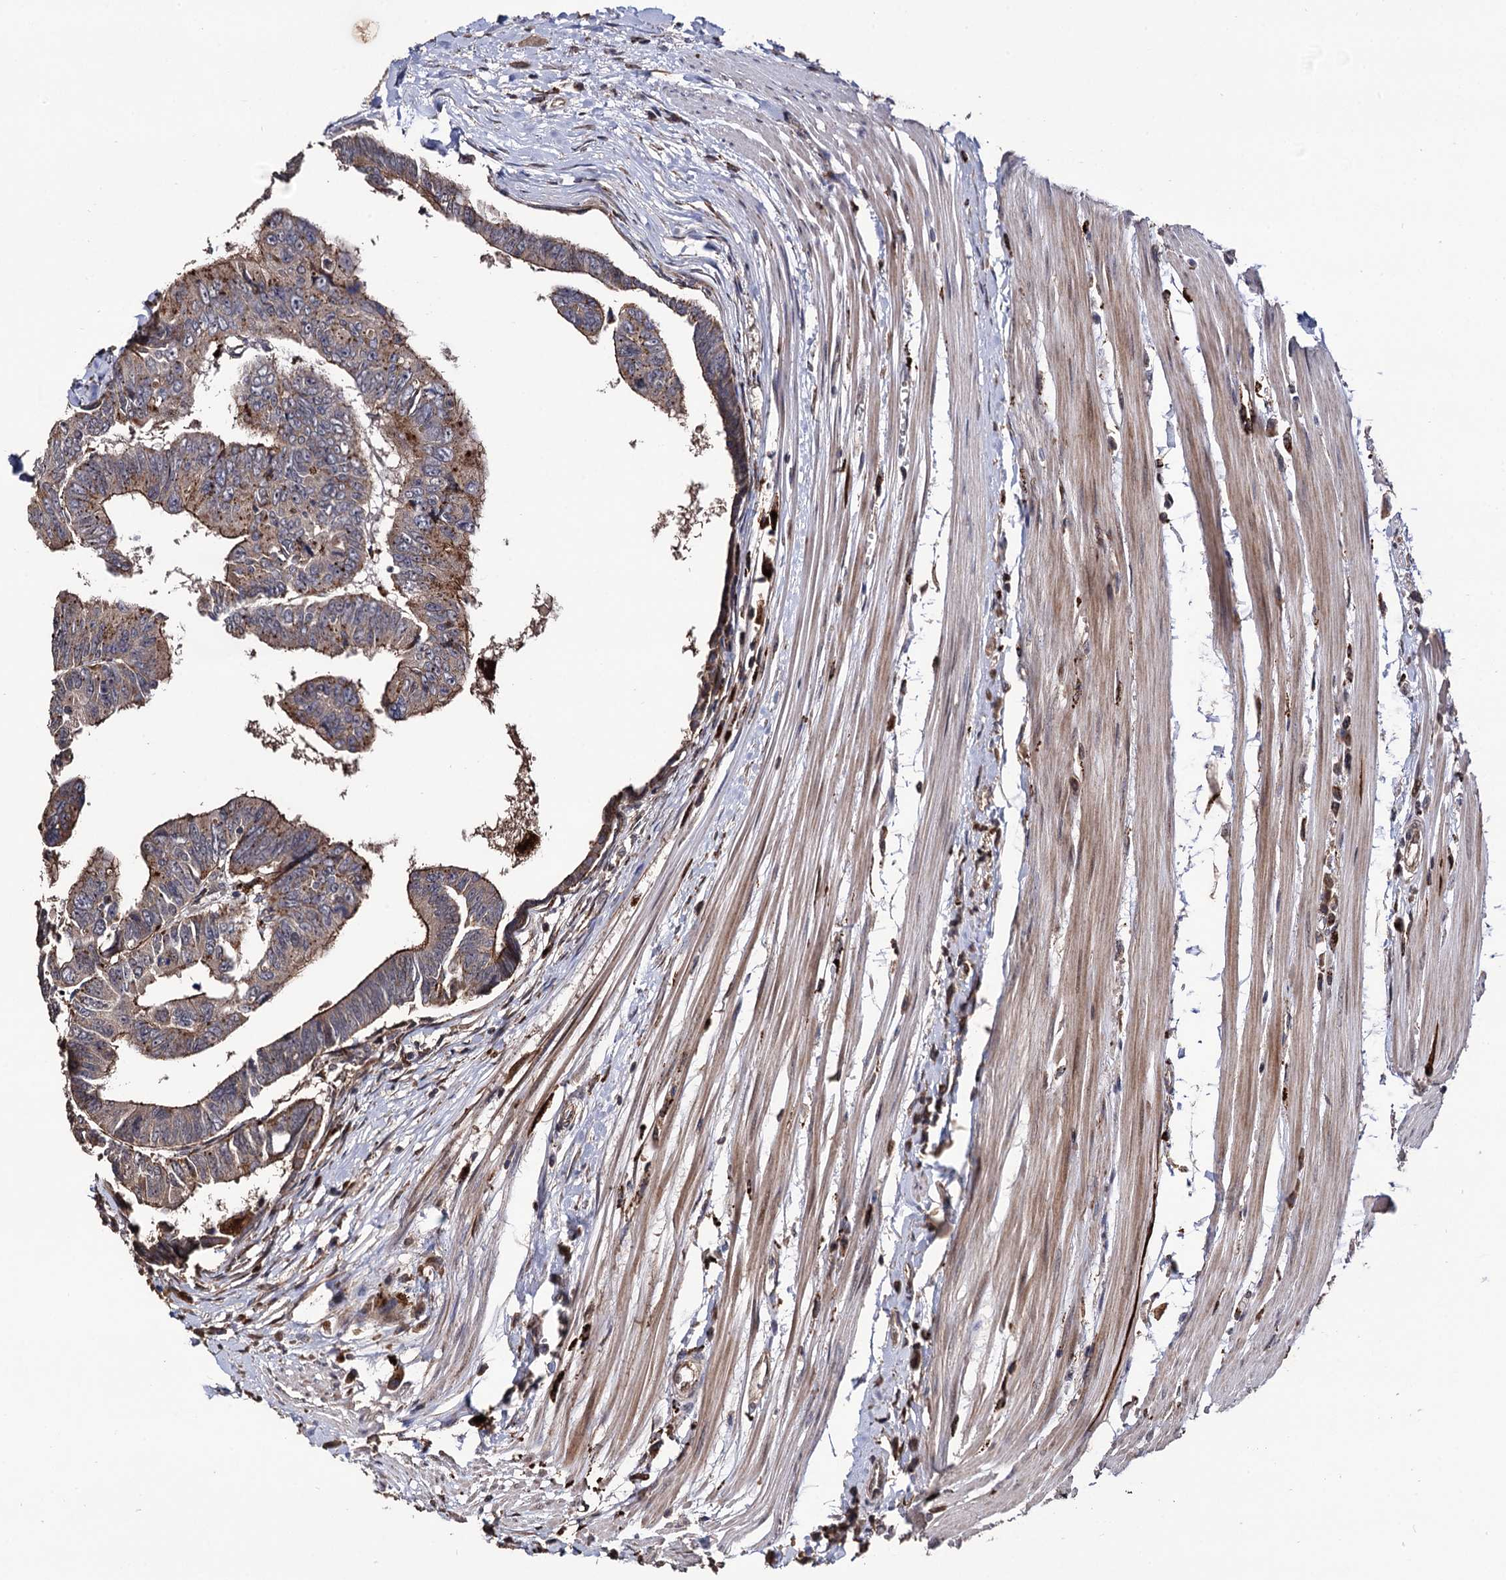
{"staining": {"intensity": "moderate", "quantity": ">75%", "location": "cytoplasmic/membranous"}, "tissue": "colorectal cancer", "cell_type": "Tumor cells", "image_type": "cancer", "snomed": [{"axis": "morphology", "description": "Adenocarcinoma, NOS"}, {"axis": "topography", "description": "Rectum"}], "caption": "Protein expression analysis of colorectal adenocarcinoma exhibits moderate cytoplasmic/membranous positivity in approximately >75% of tumor cells.", "gene": "MICAL2", "patient": {"sex": "female", "age": 65}}